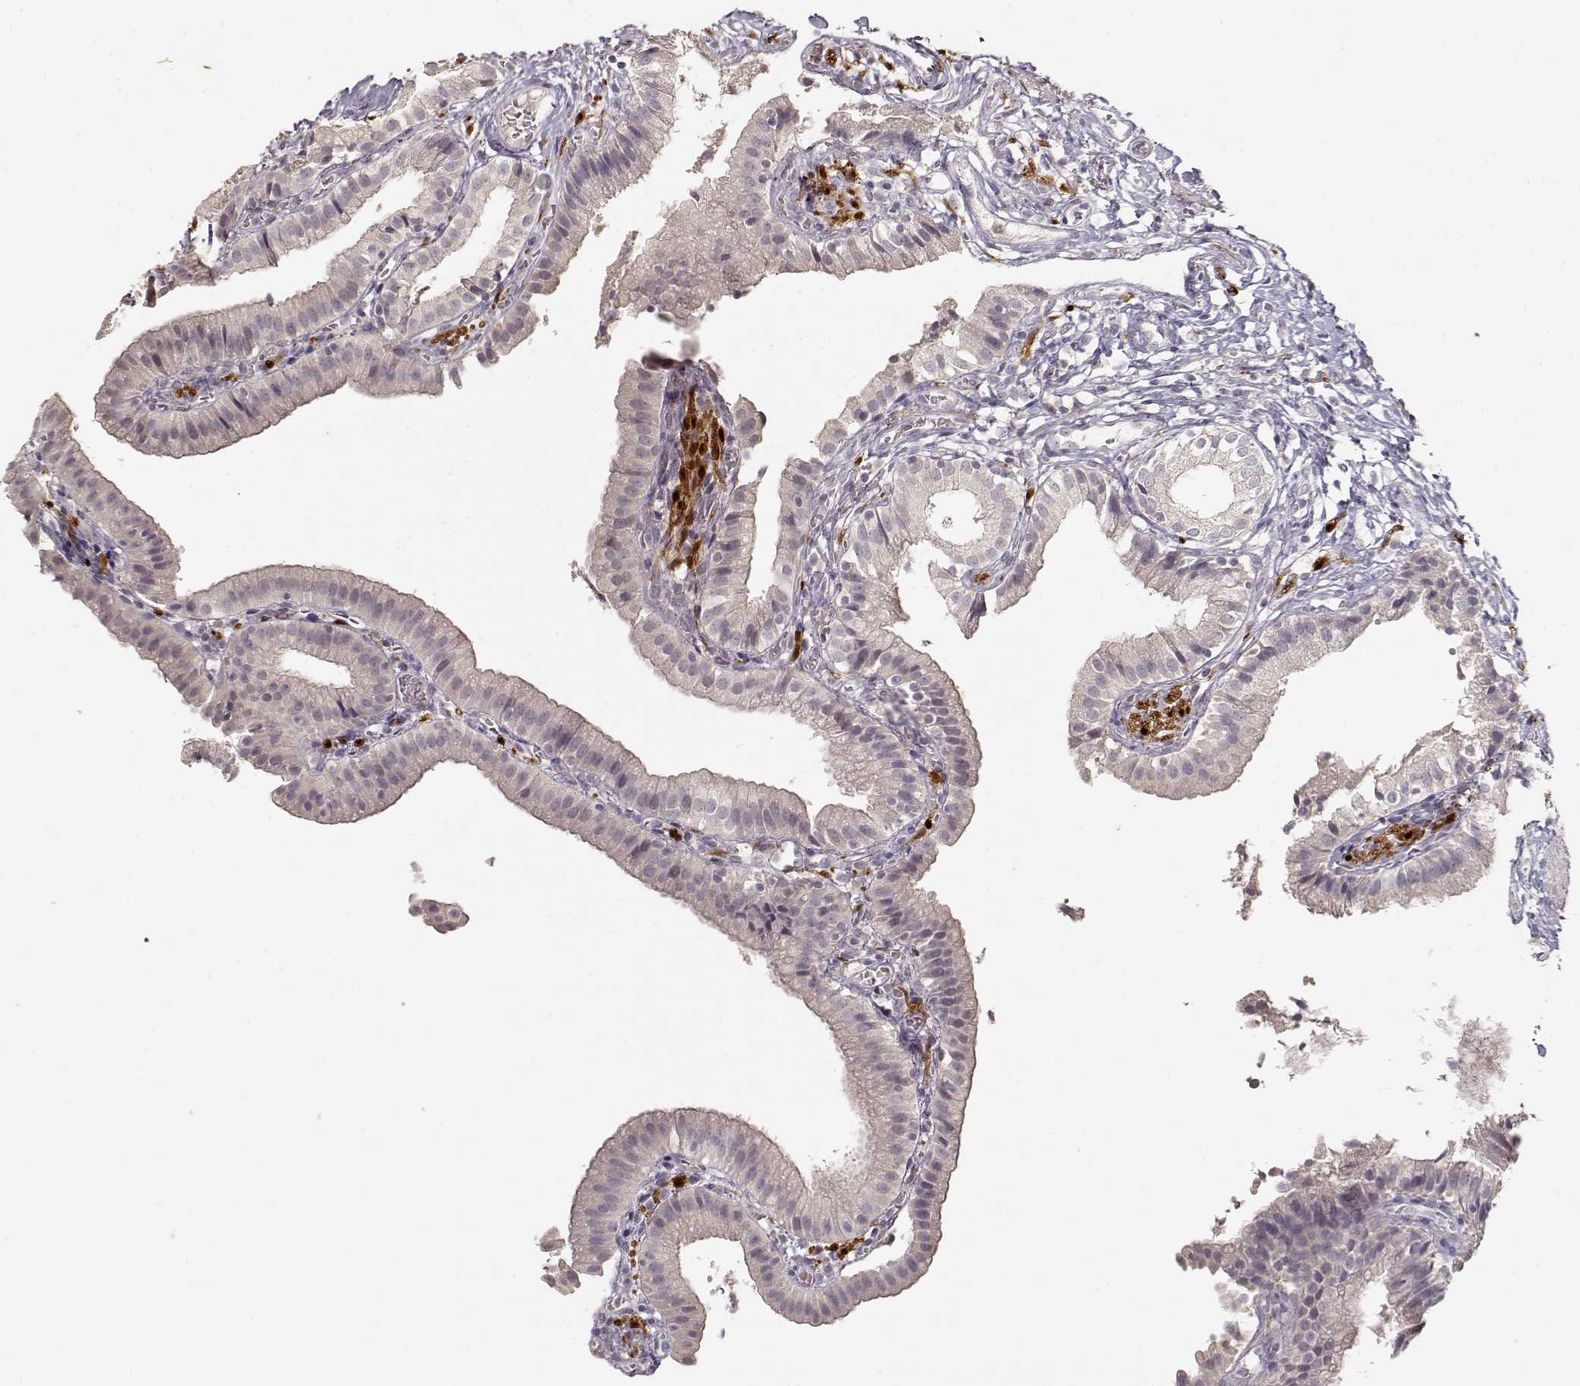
{"staining": {"intensity": "negative", "quantity": "none", "location": "none"}, "tissue": "gallbladder", "cell_type": "Glandular cells", "image_type": "normal", "snomed": [{"axis": "morphology", "description": "Normal tissue, NOS"}, {"axis": "topography", "description": "Gallbladder"}], "caption": "A histopathology image of human gallbladder is negative for staining in glandular cells. (IHC, brightfield microscopy, high magnification).", "gene": "S100B", "patient": {"sex": "female", "age": 47}}